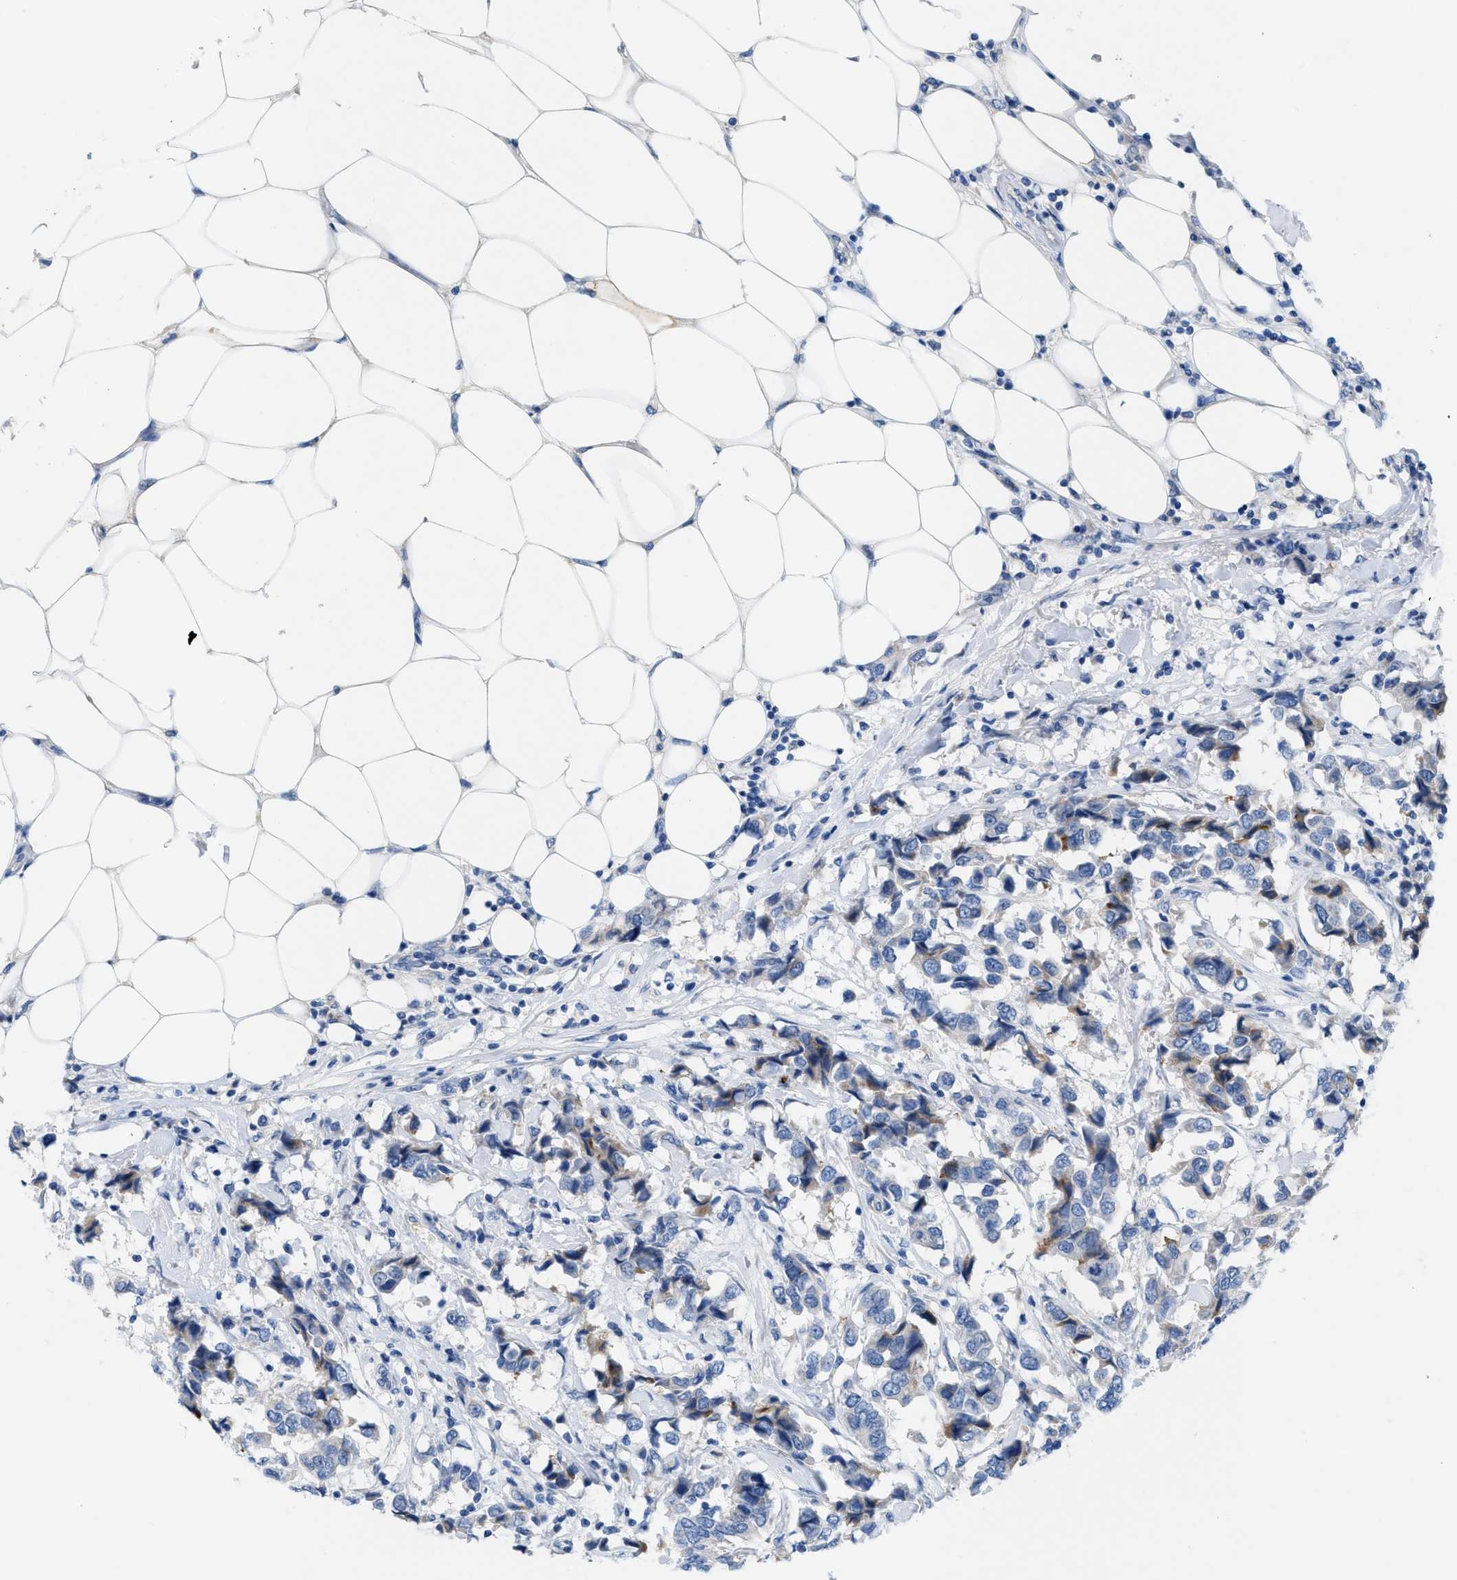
{"staining": {"intensity": "negative", "quantity": "none", "location": "none"}, "tissue": "breast cancer", "cell_type": "Tumor cells", "image_type": "cancer", "snomed": [{"axis": "morphology", "description": "Duct carcinoma"}, {"axis": "topography", "description": "Breast"}], "caption": "High power microscopy micrograph of an immunohistochemistry (IHC) photomicrograph of breast cancer (infiltrating ductal carcinoma), revealing no significant positivity in tumor cells.", "gene": "PLPPR5", "patient": {"sex": "female", "age": 80}}